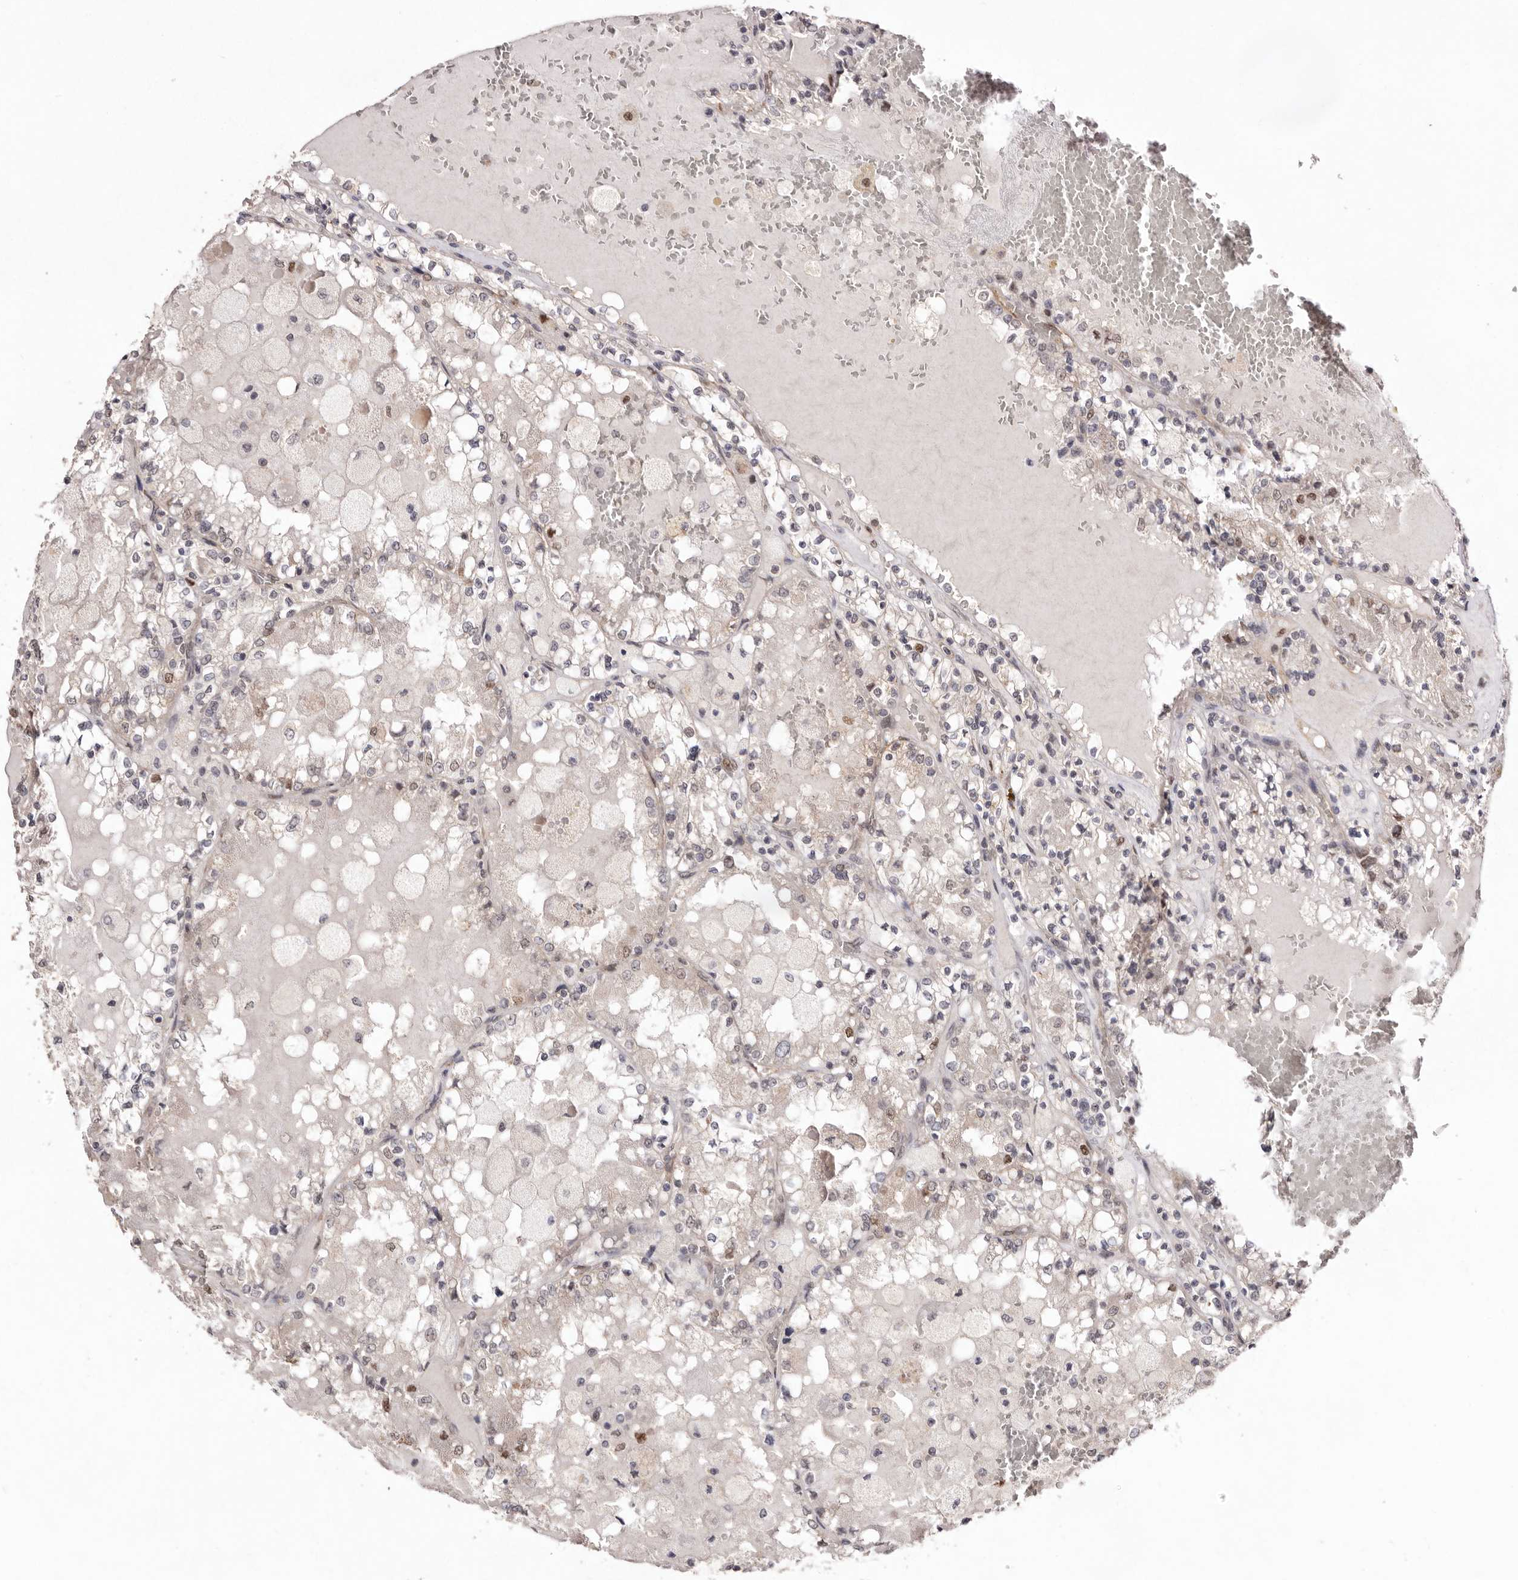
{"staining": {"intensity": "moderate", "quantity": "<25%", "location": "nuclear"}, "tissue": "renal cancer", "cell_type": "Tumor cells", "image_type": "cancer", "snomed": [{"axis": "morphology", "description": "Adenocarcinoma, NOS"}, {"axis": "topography", "description": "Kidney"}], "caption": "Human renal cancer (adenocarcinoma) stained with a brown dye shows moderate nuclear positive expression in about <25% of tumor cells.", "gene": "NOTCH1", "patient": {"sex": "female", "age": 56}}